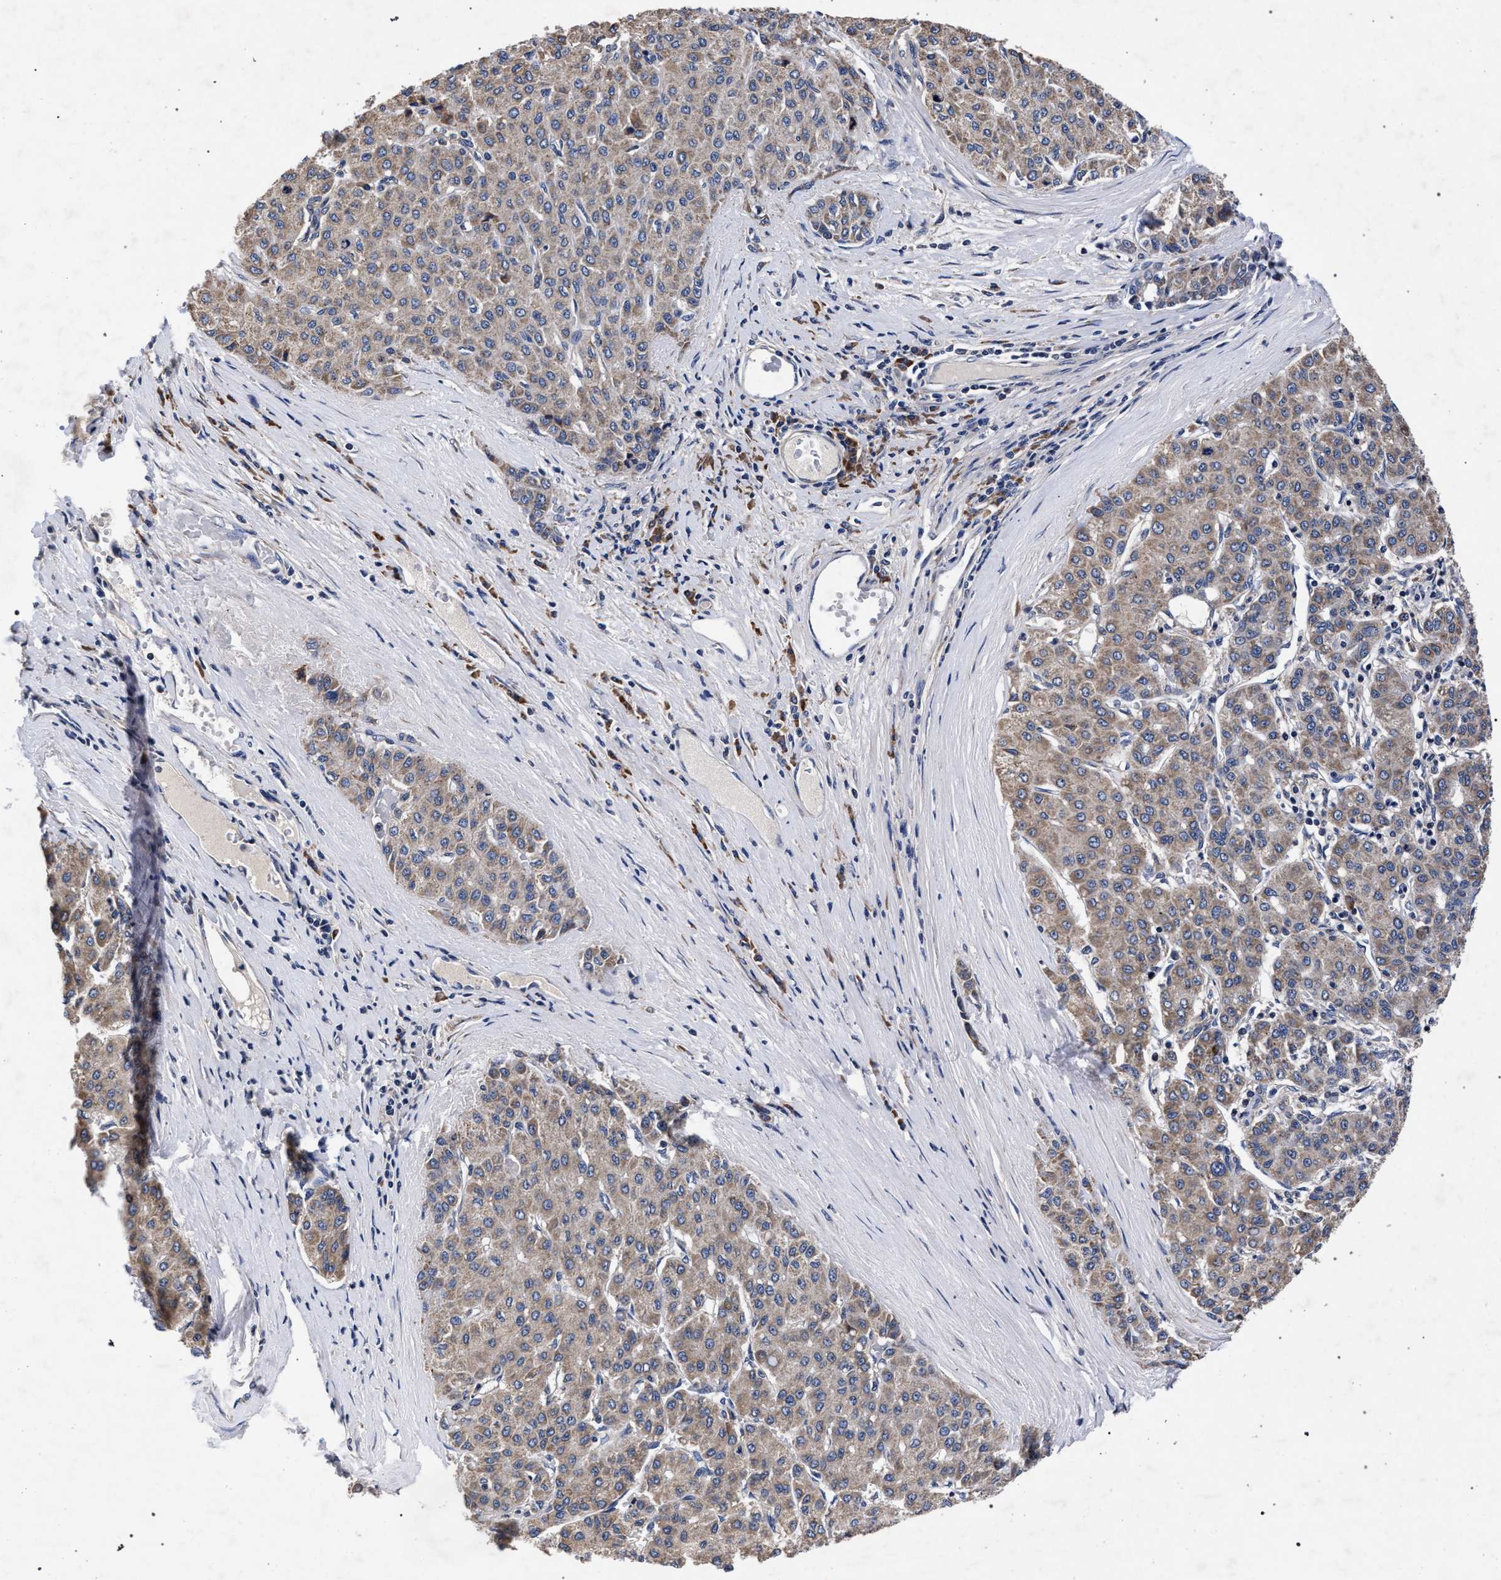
{"staining": {"intensity": "weak", "quantity": ">75%", "location": "cytoplasmic/membranous"}, "tissue": "liver cancer", "cell_type": "Tumor cells", "image_type": "cancer", "snomed": [{"axis": "morphology", "description": "Carcinoma, Hepatocellular, NOS"}, {"axis": "topography", "description": "Liver"}], "caption": "An IHC image of tumor tissue is shown. Protein staining in brown highlights weak cytoplasmic/membranous positivity in hepatocellular carcinoma (liver) within tumor cells.", "gene": "CFAP95", "patient": {"sex": "male", "age": 65}}